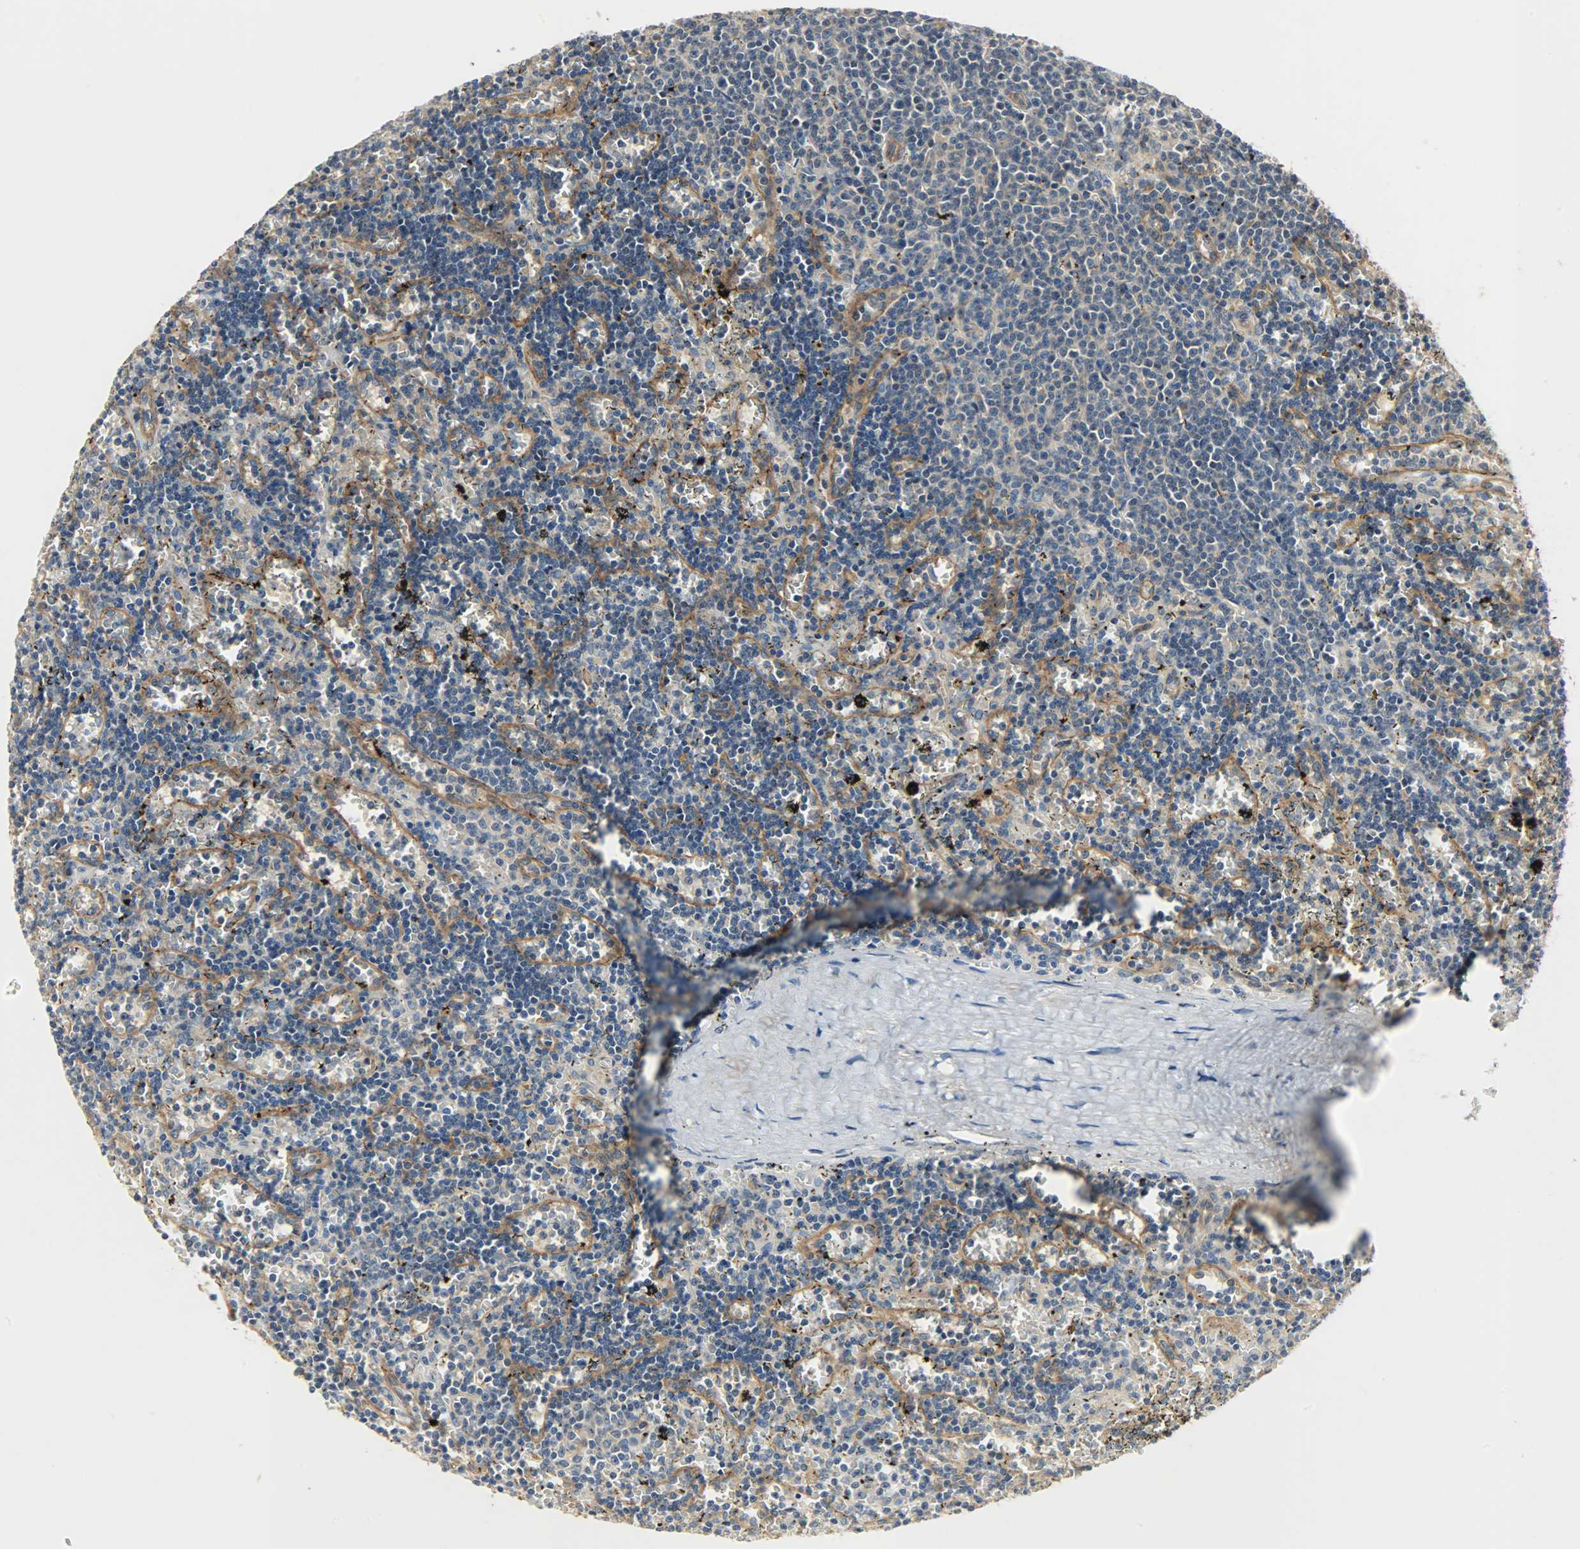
{"staining": {"intensity": "weak", "quantity": ">75%", "location": "cytoplasmic/membranous"}, "tissue": "lymphoma", "cell_type": "Tumor cells", "image_type": "cancer", "snomed": [{"axis": "morphology", "description": "Malignant lymphoma, non-Hodgkin's type, Low grade"}, {"axis": "topography", "description": "Spleen"}], "caption": "Immunohistochemical staining of human malignant lymphoma, non-Hodgkin's type (low-grade) demonstrates low levels of weak cytoplasmic/membranous positivity in about >75% of tumor cells. (DAB = brown stain, brightfield microscopy at high magnification).", "gene": "KIAA1217", "patient": {"sex": "male", "age": 60}}